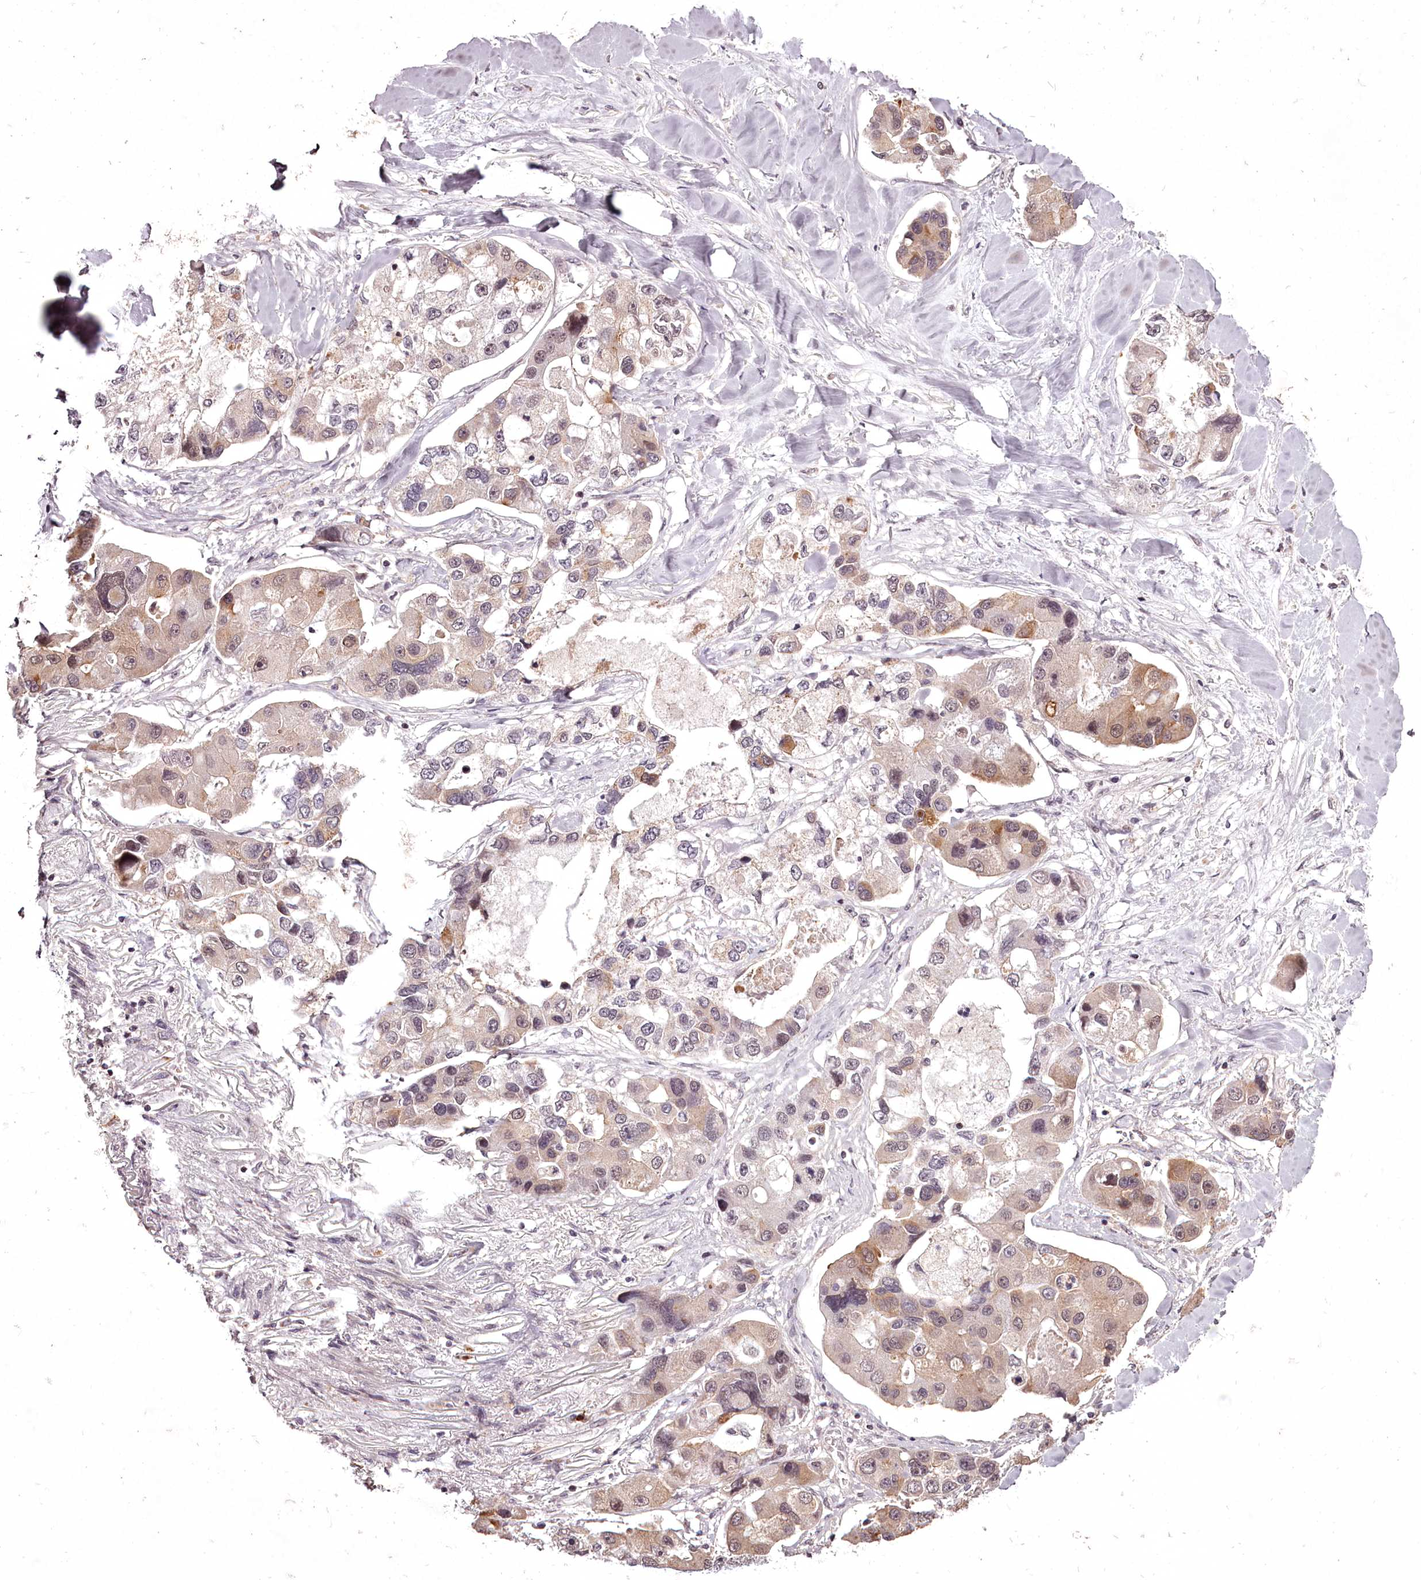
{"staining": {"intensity": "moderate", "quantity": "<25%", "location": "cytoplasmic/membranous,nuclear"}, "tissue": "lung cancer", "cell_type": "Tumor cells", "image_type": "cancer", "snomed": [{"axis": "morphology", "description": "Adenocarcinoma, NOS"}, {"axis": "topography", "description": "Lung"}], "caption": "Immunohistochemistry (IHC) histopathology image of neoplastic tissue: human lung cancer (adenocarcinoma) stained using IHC shows low levels of moderate protein expression localized specifically in the cytoplasmic/membranous and nuclear of tumor cells, appearing as a cytoplasmic/membranous and nuclear brown color.", "gene": "ADRA1D", "patient": {"sex": "female", "age": 54}}